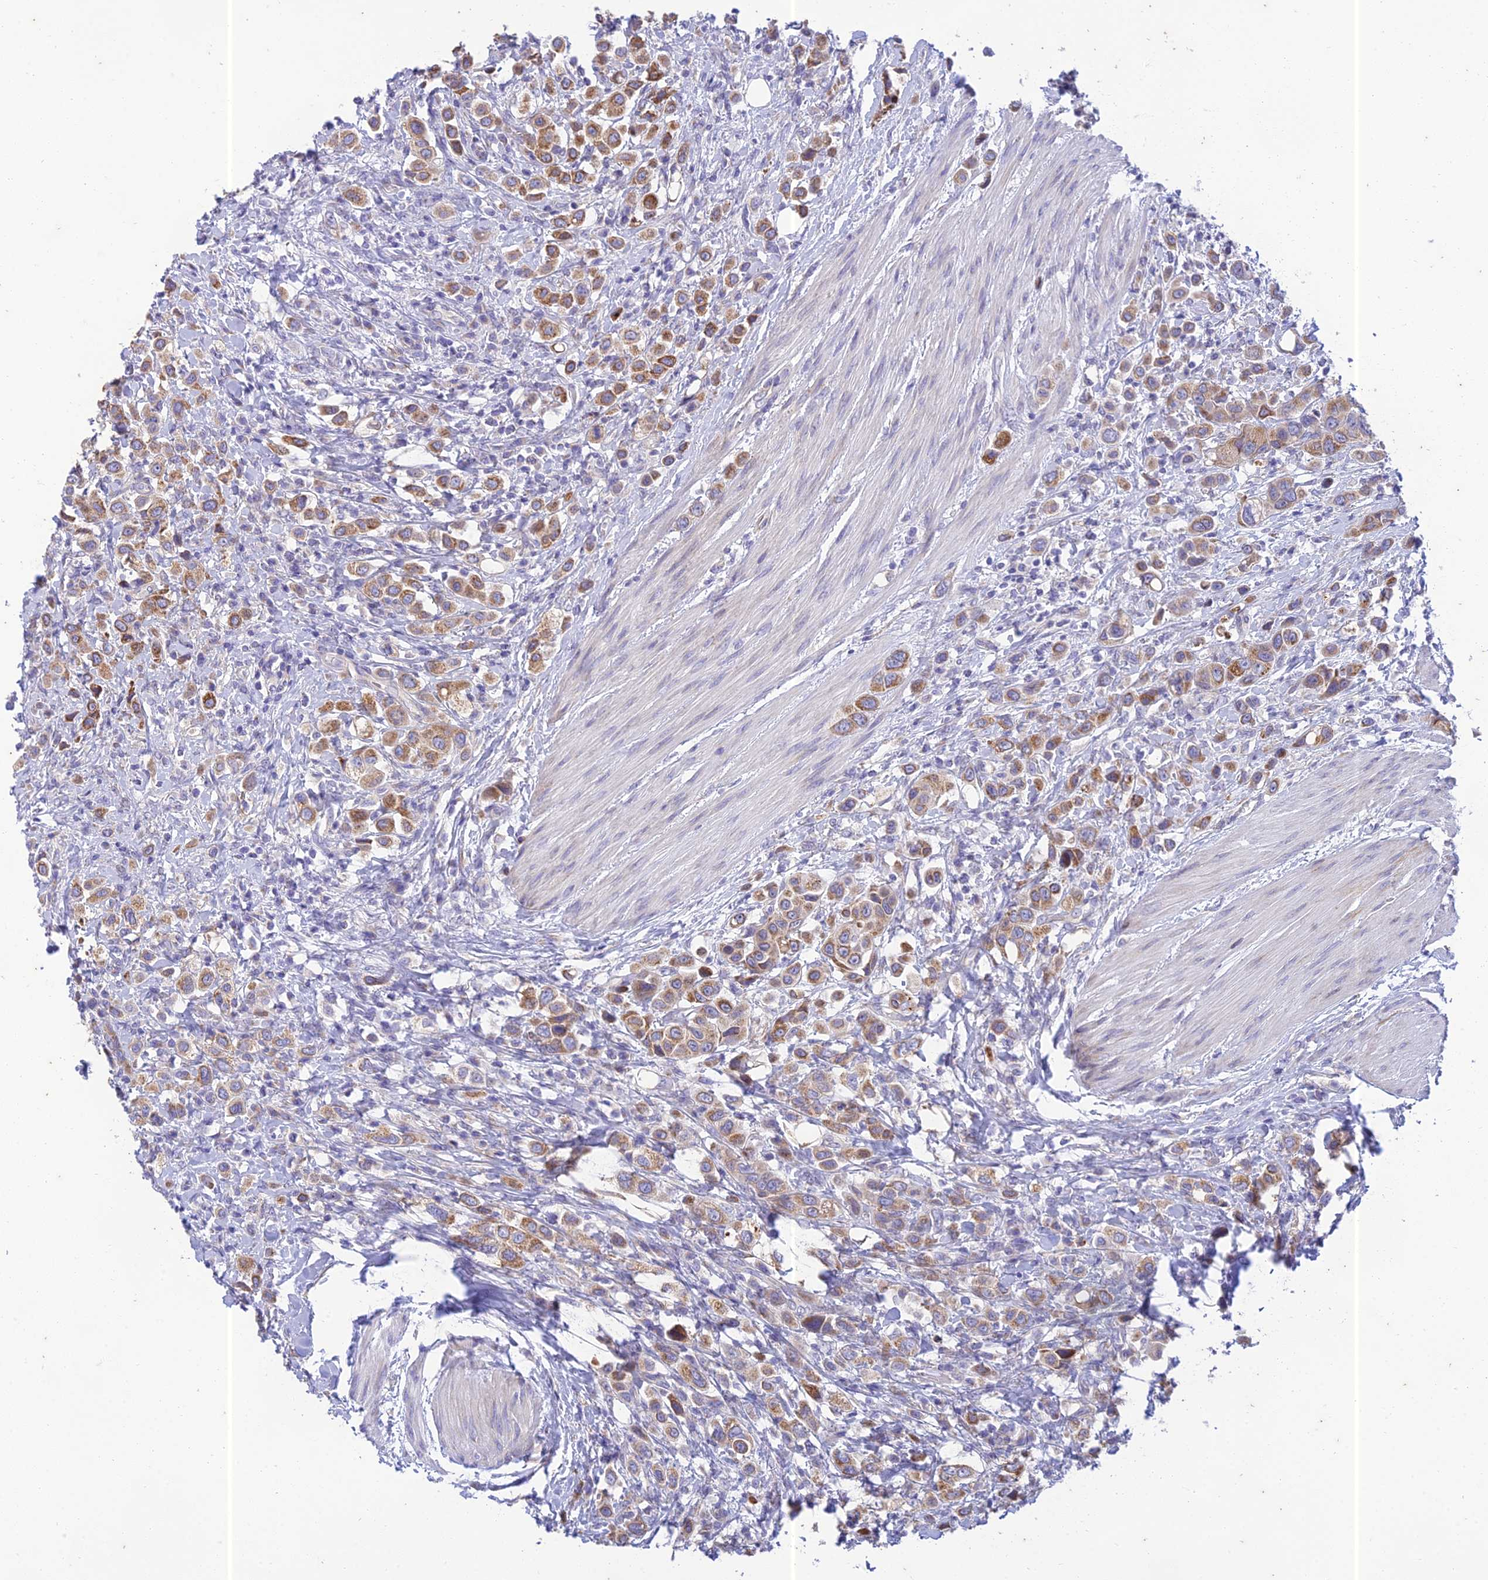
{"staining": {"intensity": "moderate", "quantity": ">75%", "location": "cytoplasmic/membranous"}, "tissue": "urothelial cancer", "cell_type": "Tumor cells", "image_type": "cancer", "snomed": [{"axis": "morphology", "description": "Urothelial carcinoma, High grade"}, {"axis": "topography", "description": "Urinary bladder"}], "caption": "Immunohistochemistry (IHC) (DAB) staining of urothelial carcinoma (high-grade) reveals moderate cytoplasmic/membranous protein expression in about >75% of tumor cells.", "gene": "PTCD2", "patient": {"sex": "male", "age": 50}}